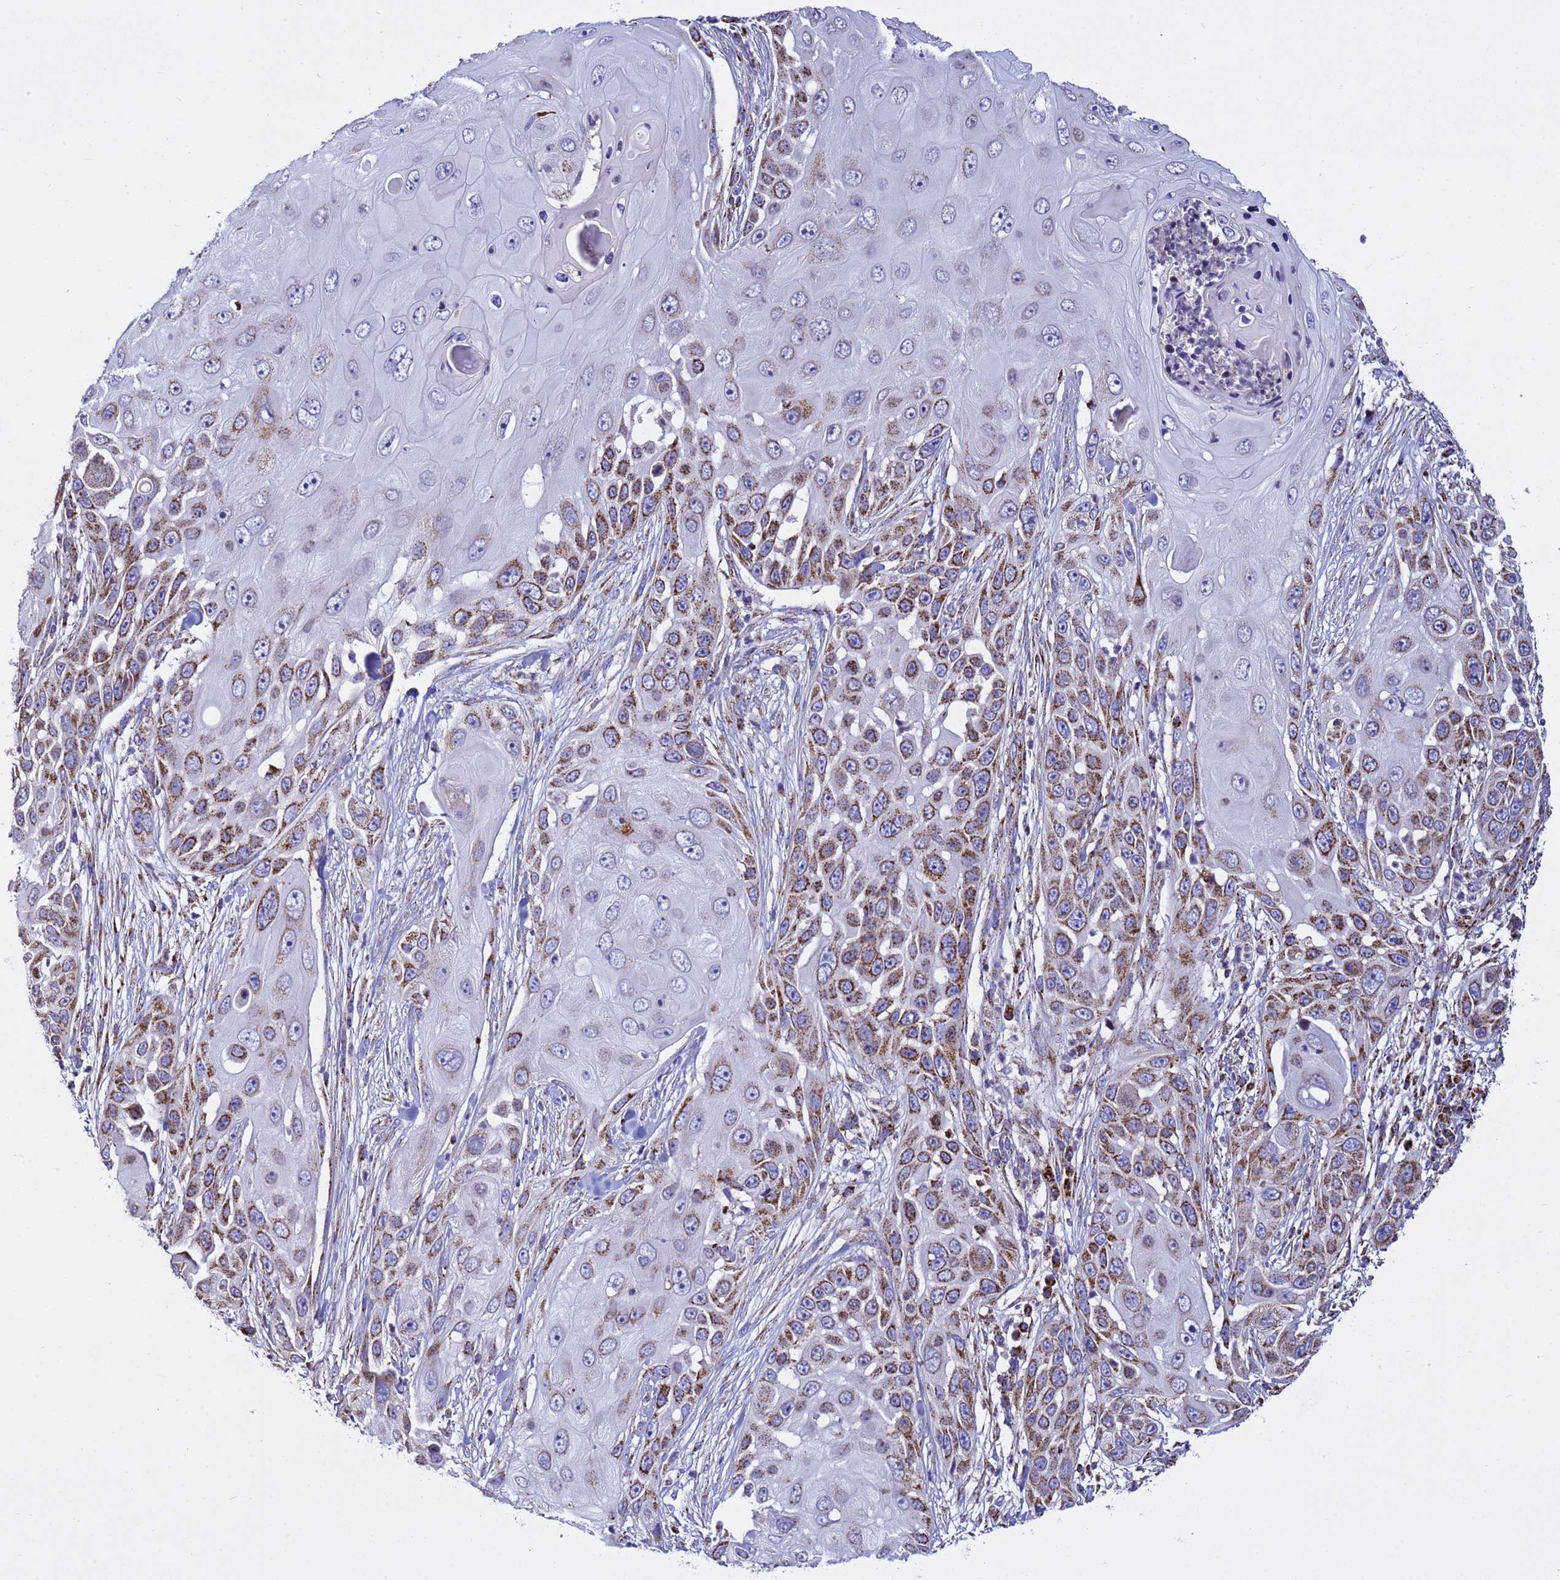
{"staining": {"intensity": "strong", "quantity": ">75%", "location": "cytoplasmic/membranous"}, "tissue": "skin cancer", "cell_type": "Tumor cells", "image_type": "cancer", "snomed": [{"axis": "morphology", "description": "Squamous cell carcinoma, NOS"}, {"axis": "topography", "description": "Skin"}], "caption": "Strong cytoplasmic/membranous protein expression is appreciated in about >75% of tumor cells in squamous cell carcinoma (skin). Using DAB (3,3'-diaminobenzidine) (brown) and hematoxylin (blue) stains, captured at high magnification using brightfield microscopy.", "gene": "TUBGCP3", "patient": {"sex": "female", "age": 44}}